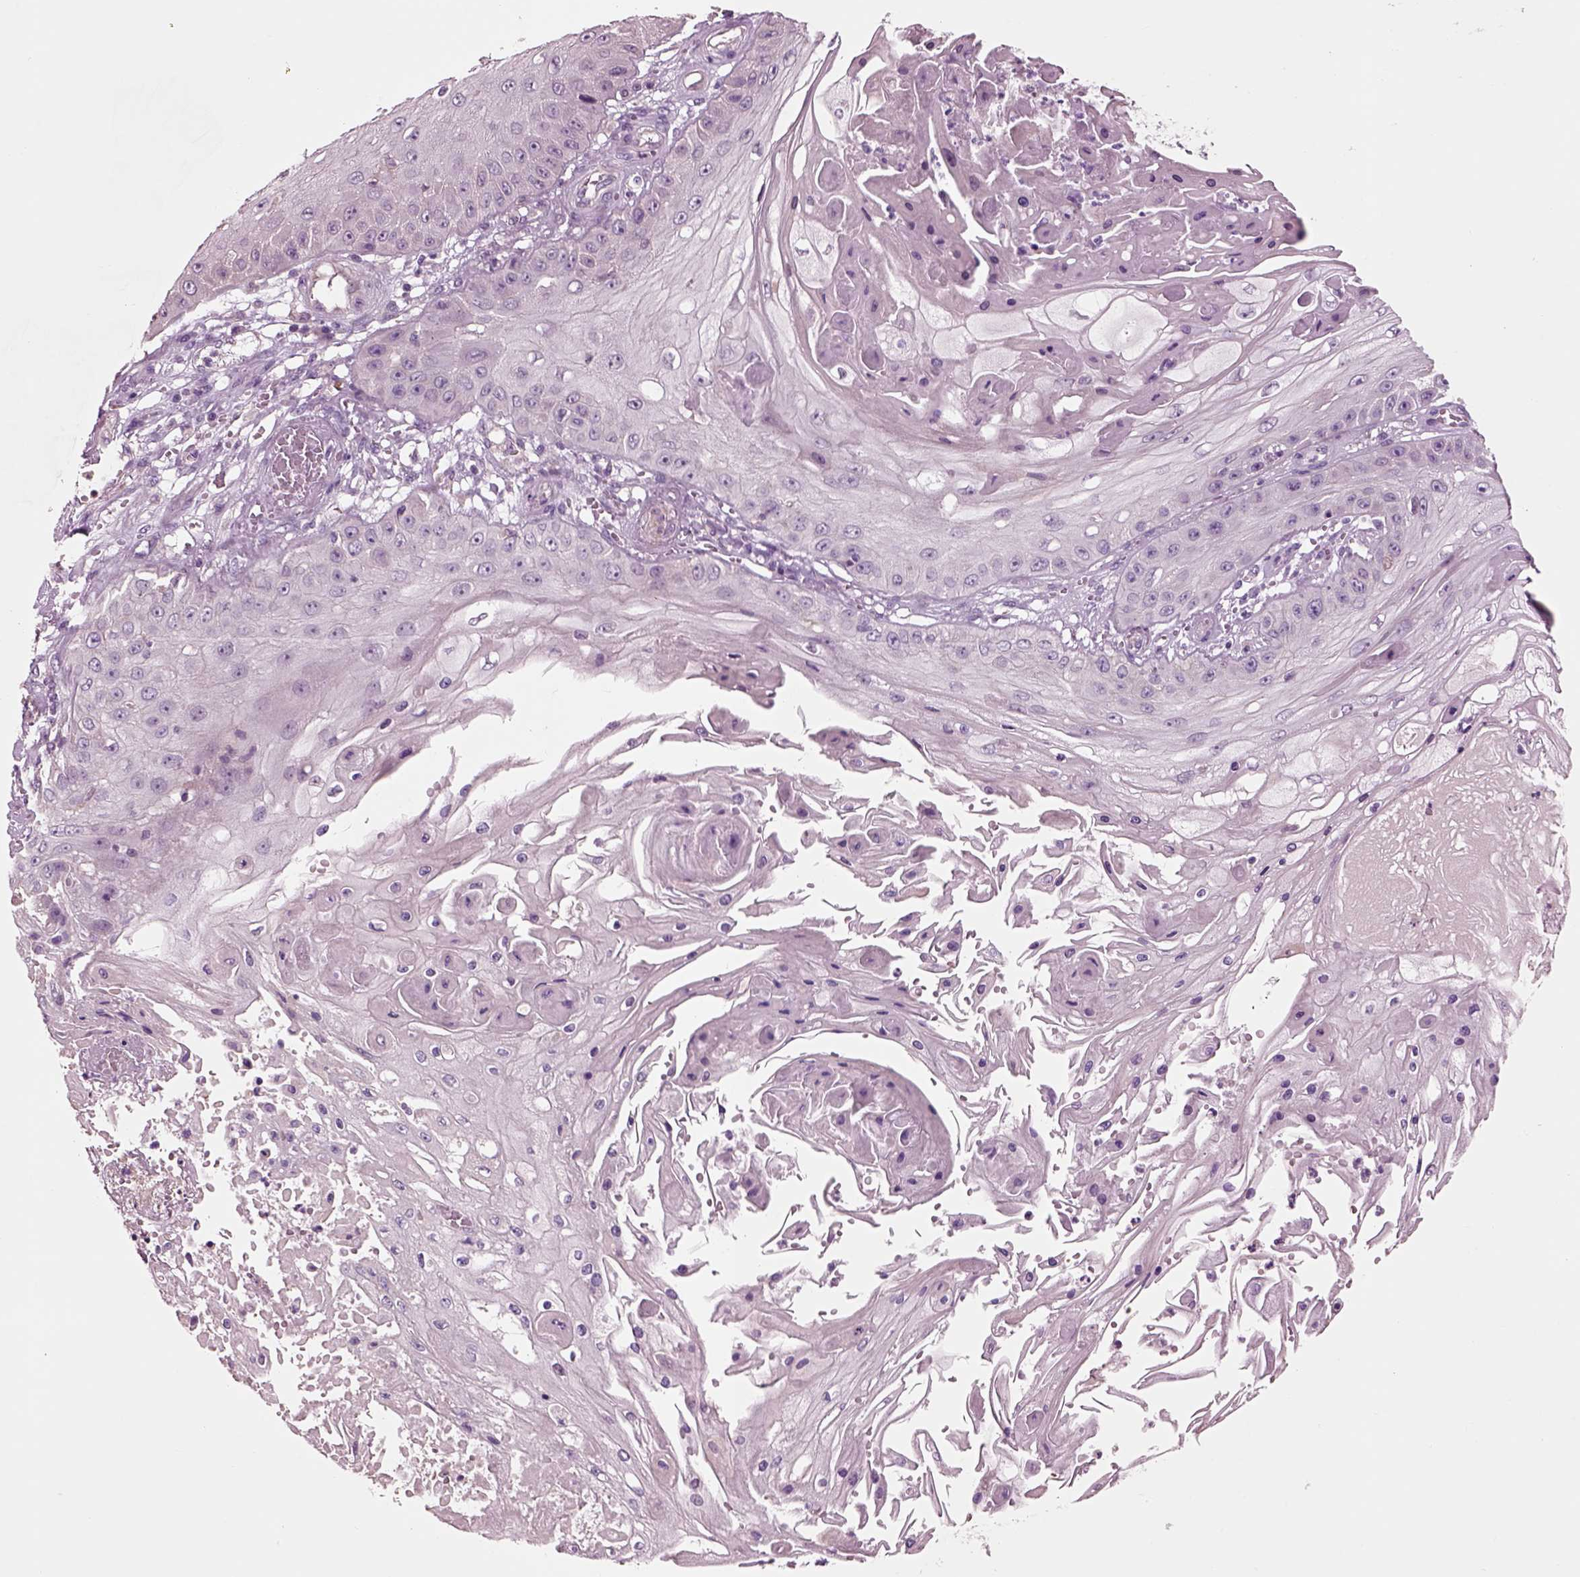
{"staining": {"intensity": "negative", "quantity": "none", "location": "none"}, "tissue": "skin cancer", "cell_type": "Tumor cells", "image_type": "cancer", "snomed": [{"axis": "morphology", "description": "Squamous cell carcinoma, NOS"}, {"axis": "topography", "description": "Skin"}], "caption": "This is an immunohistochemistry photomicrograph of human skin squamous cell carcinoma. There is no positivity in tumor cells.", "gene": "CHGB", "patient": {"sex": "male", "age": 70}}